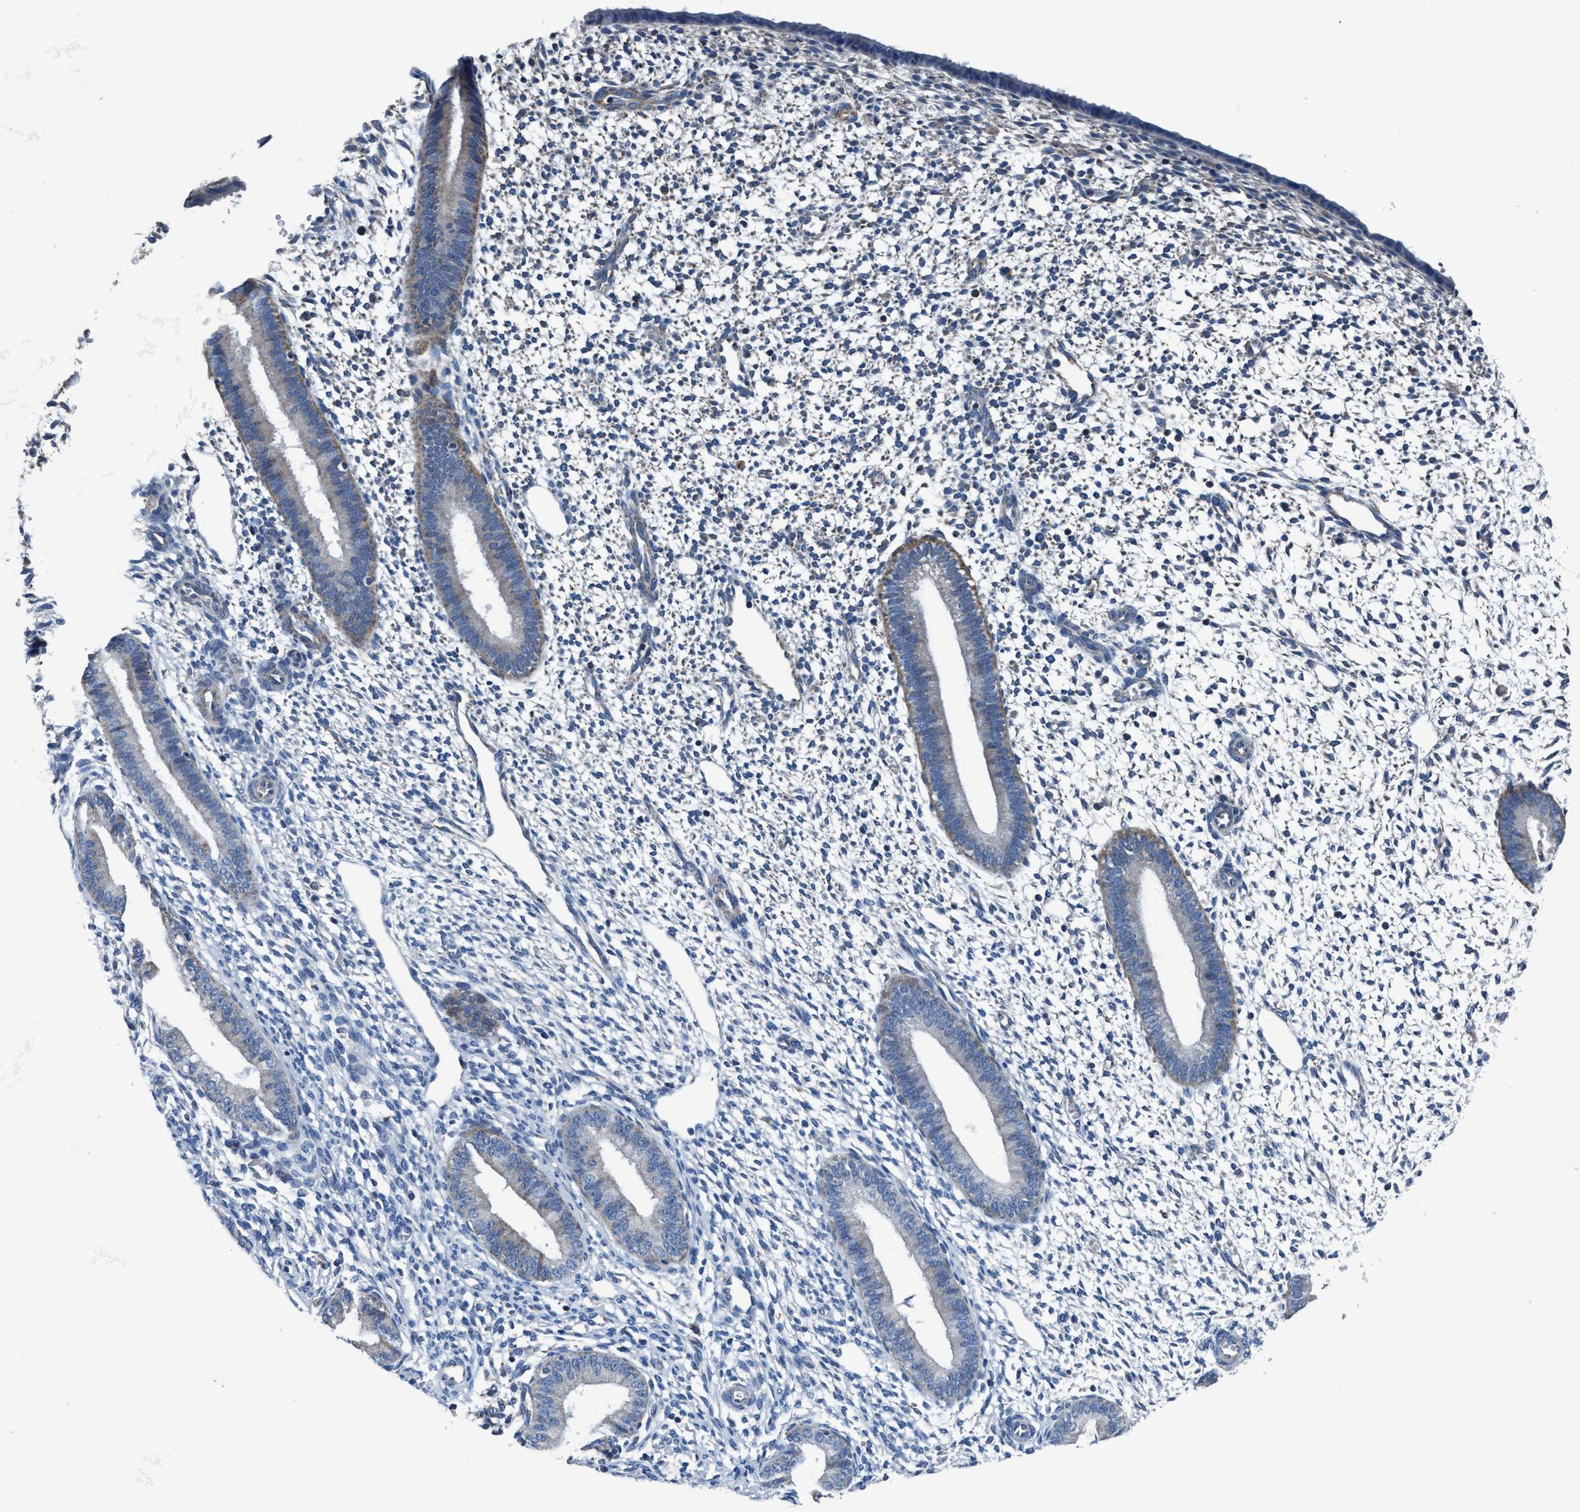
{"staining": {"intensity": "negative", "quantity": "none", "location": "none"}, "tissue": "endometrium", "cell_type": "Cells in endometrial stroma", "image_type": "normal", "snomed": [{"axis": "morphology", "description": "Normal tissue, NOS"}, {"axis": "topography", "description": "Endometrium"}], "caption": "This is an IHC micrograph of unremarkable endometrium. There is no positivity in cells in endometrial stroma.", "gene": "ANKFN1", "patient": {"sex": "female", "age": 46}}